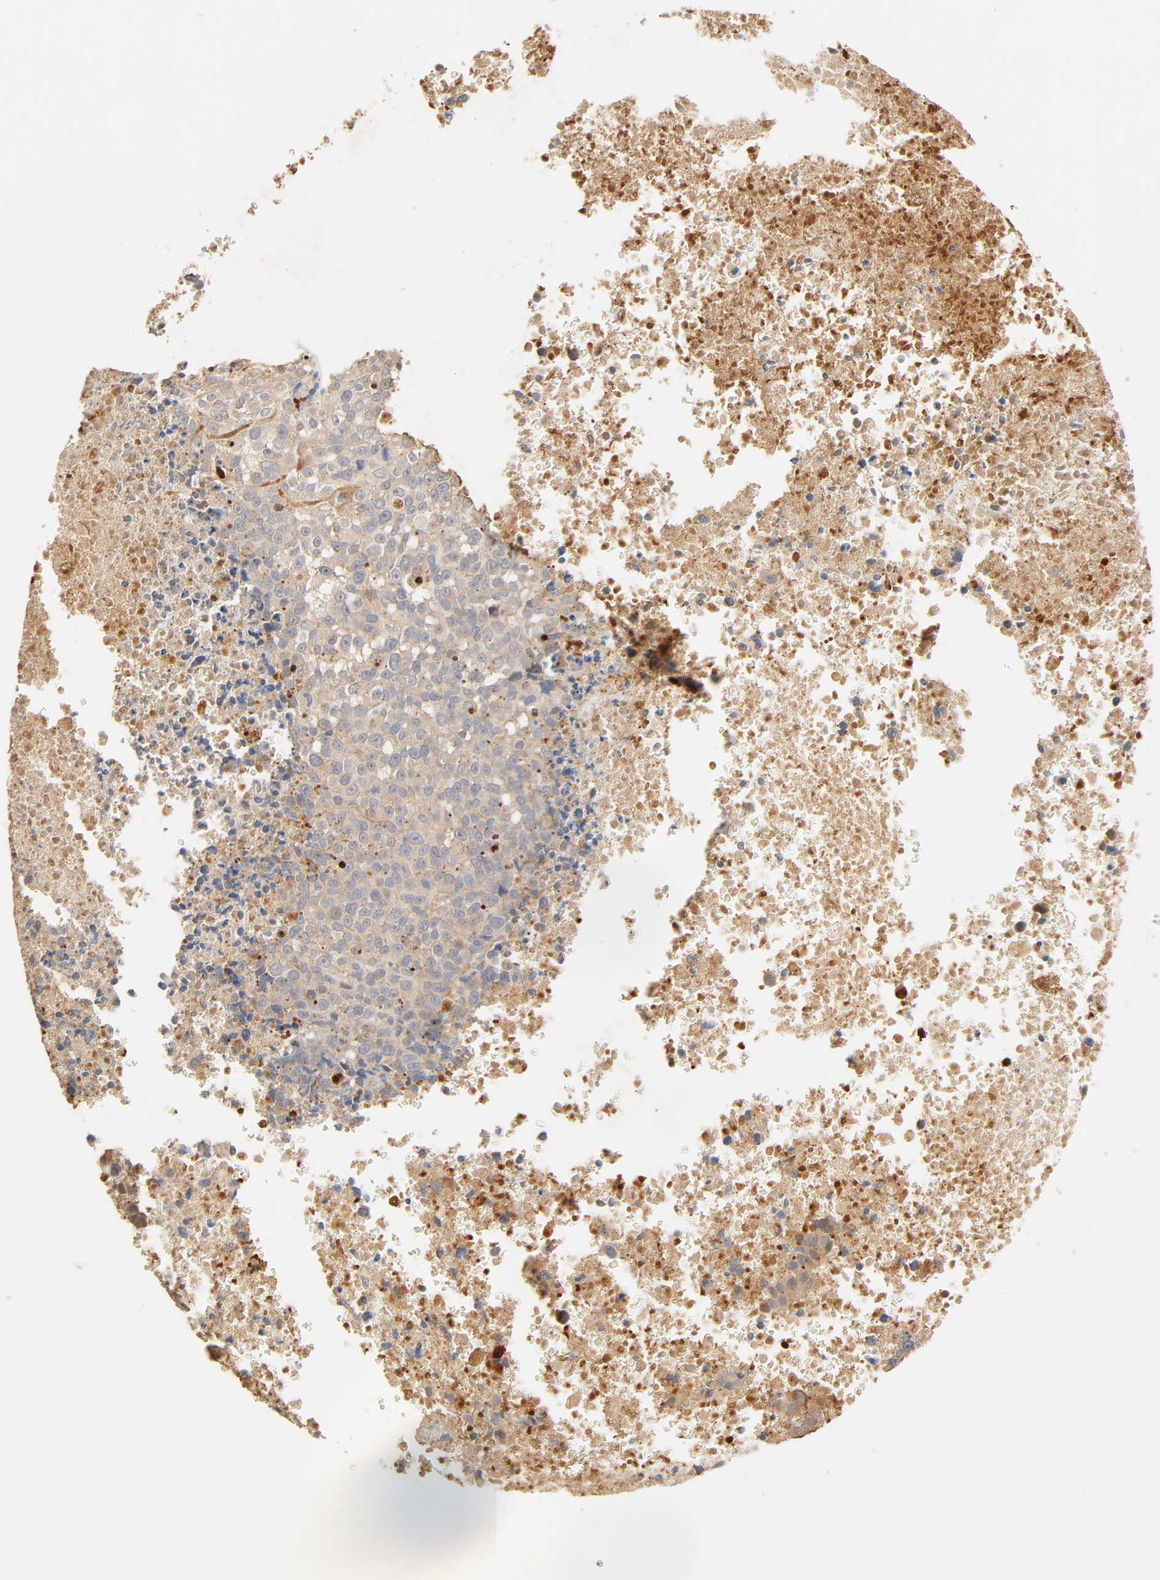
{"staining": {"intensity": "weak", "quantity": ">75%", "location": "cytoplasmic/membranous"}, "tissue": "melanoma", "cell_type": "Tumor cells", "image_type": "cancer", "snomed": [{"axis": "morphology", "description": "Malignant melanoma, Metastatic site"}, {"axis": "topography", "description": "Cerebral cortex"}], "caption": "An IHC photomicrograph of tumor tissue is shown. Protein staining in brown shows weak cytoplasmic/membranous positivity in malignant melanoma (metastatic site) within tumor cells.", "gene": "MAPK6", "patient": {"sex": "female", "age": 52}}